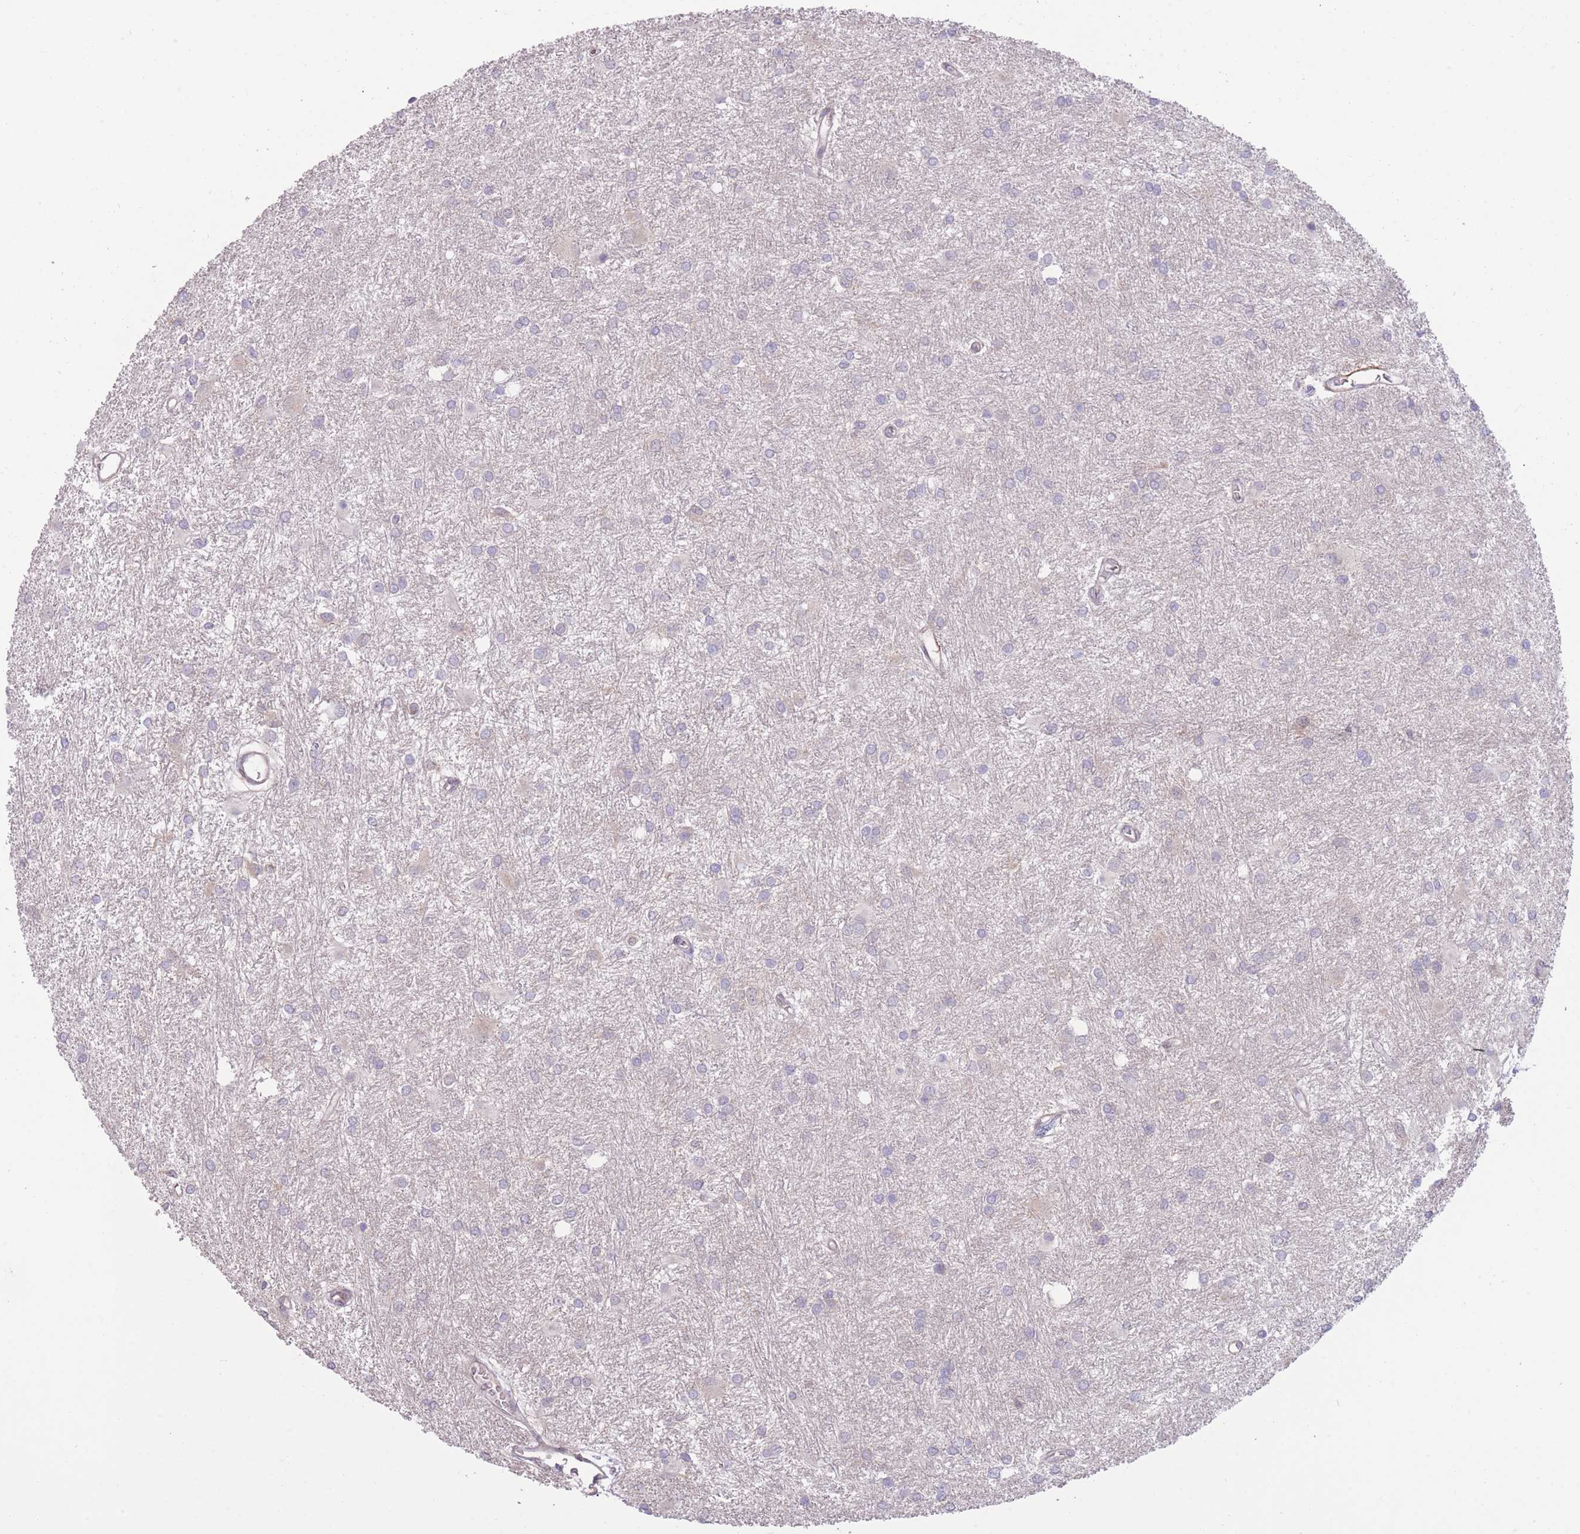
{"staining": {"intensity": "negative", "quantity": "none", "location": "none"}, "tissue": "glioma", "cell_type": "Tumor cells", "image_type": "cancer", "snomed": [{"axis": "morphology", "description": "Glioma, malignant, High grade"}, {"axis": "topography", "description": "Brain"}], "caption": "Immunohistochemistry (IHC) image of neoplastic tissue: human malignant glioma (high-grade) stained with DAB shows no significant protein expression in tumor cells. (DAB (3,3'-diaminobenzidine) IHC, high magnification).", "gene": "RIC8A", "patient": {"sex": "female", "age": 50}}